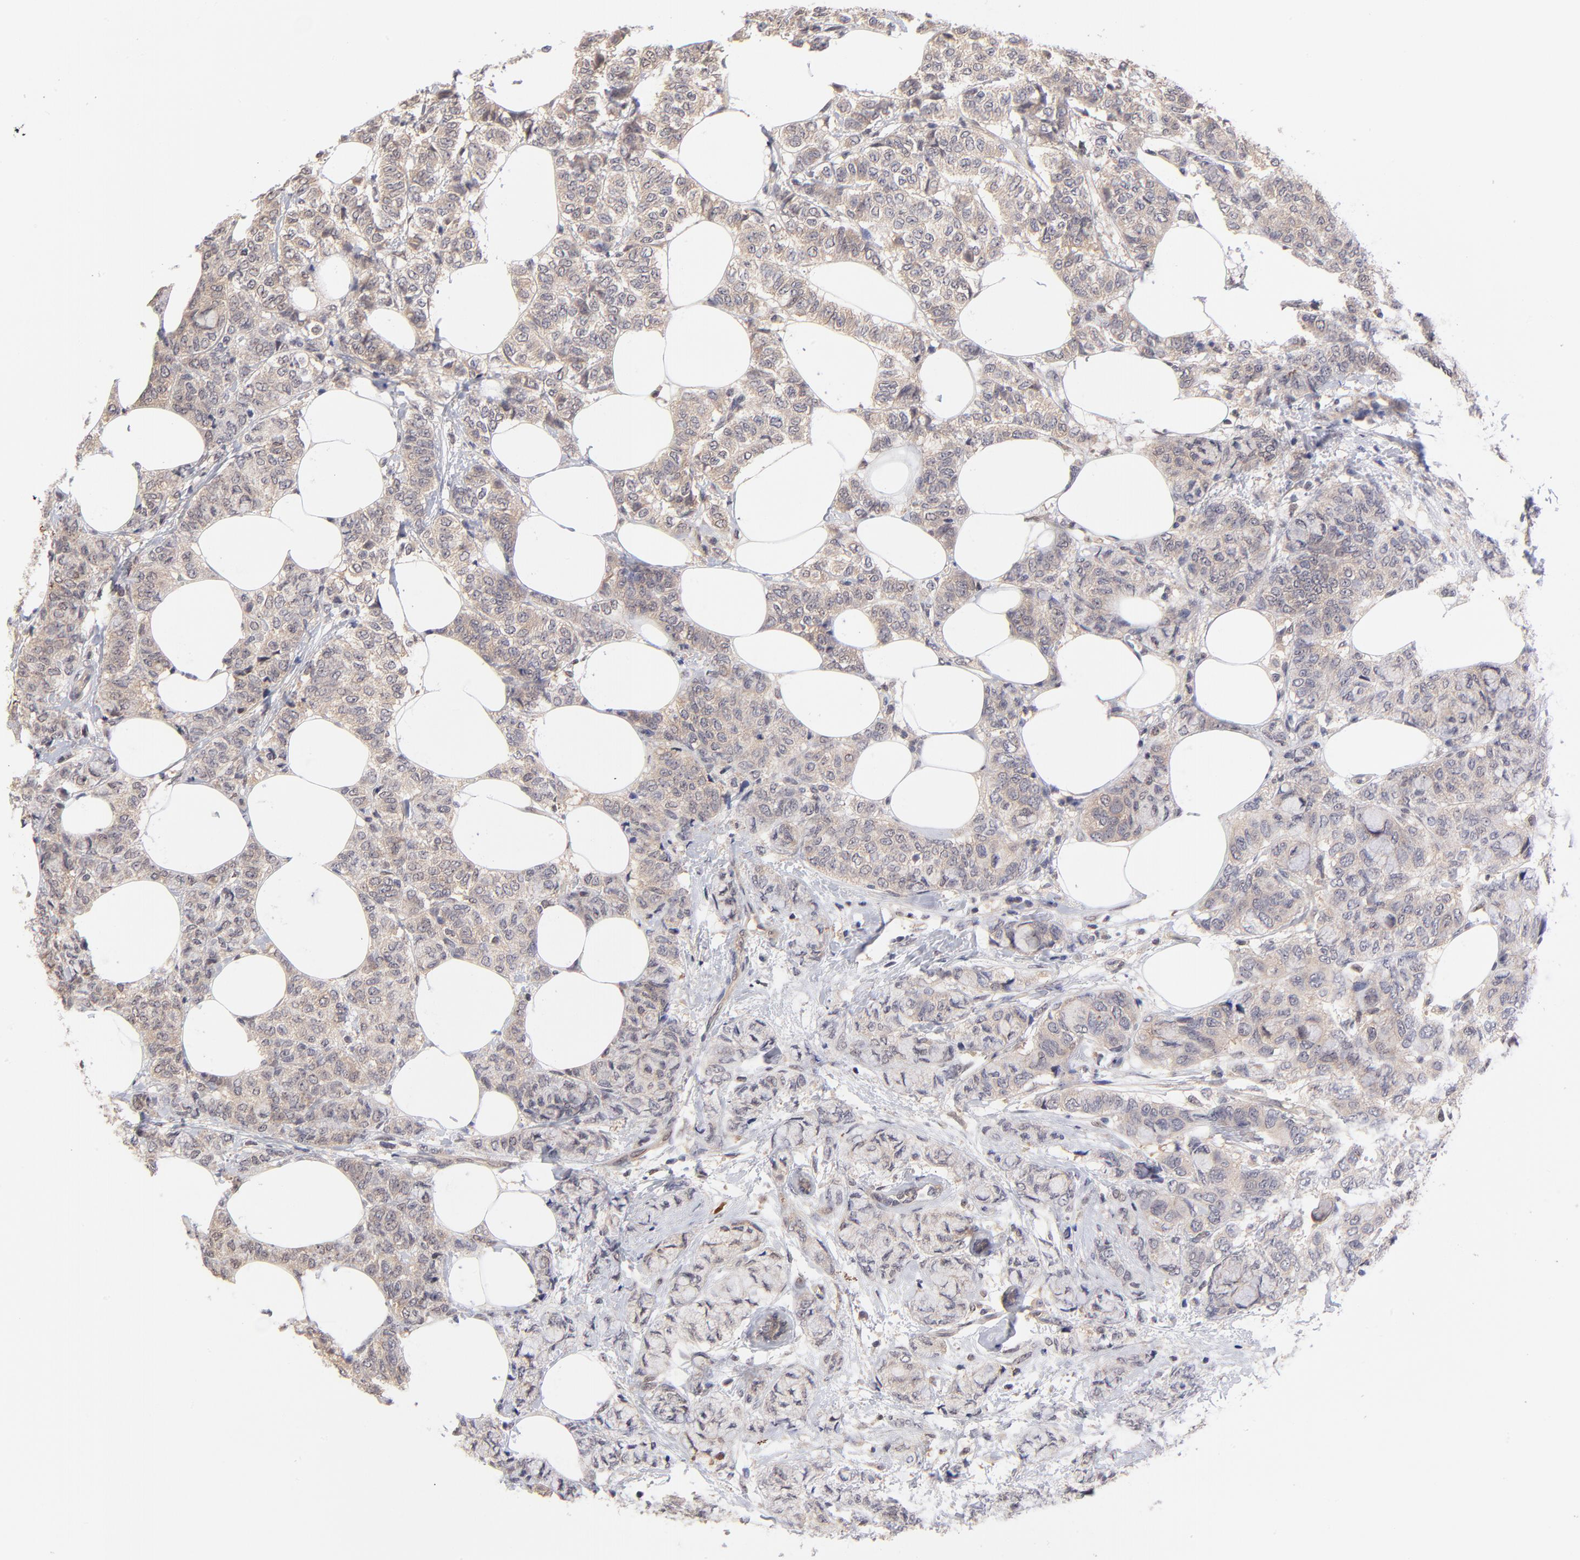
{"staining": {"intensity": "moderate", "quantity": ">75%", "location": "cytoplasmic/membranous"}, "tissue": "breast cancer", "cell_type": "Tumor cells", "image_type": "cancer", "snomed": [{"axis": "morphology", "description": "Lobular carcinoma"}, {"axis": "topography", "description": "Breast"}], "caption": "Immunohistochemical staining of breast lobular carcinoma reveals medium levels of moderate cytoplasmic/membranous expression in approximately >75% of tumor cells. Using DAB (3,3'-diaminobenzidine) (brown) and hematoxylin (blue) stains, captured at high magnification using brightfield microscopy.", "gene": "UBE2E3", "patient": {"sex": "female", "age": 60}}